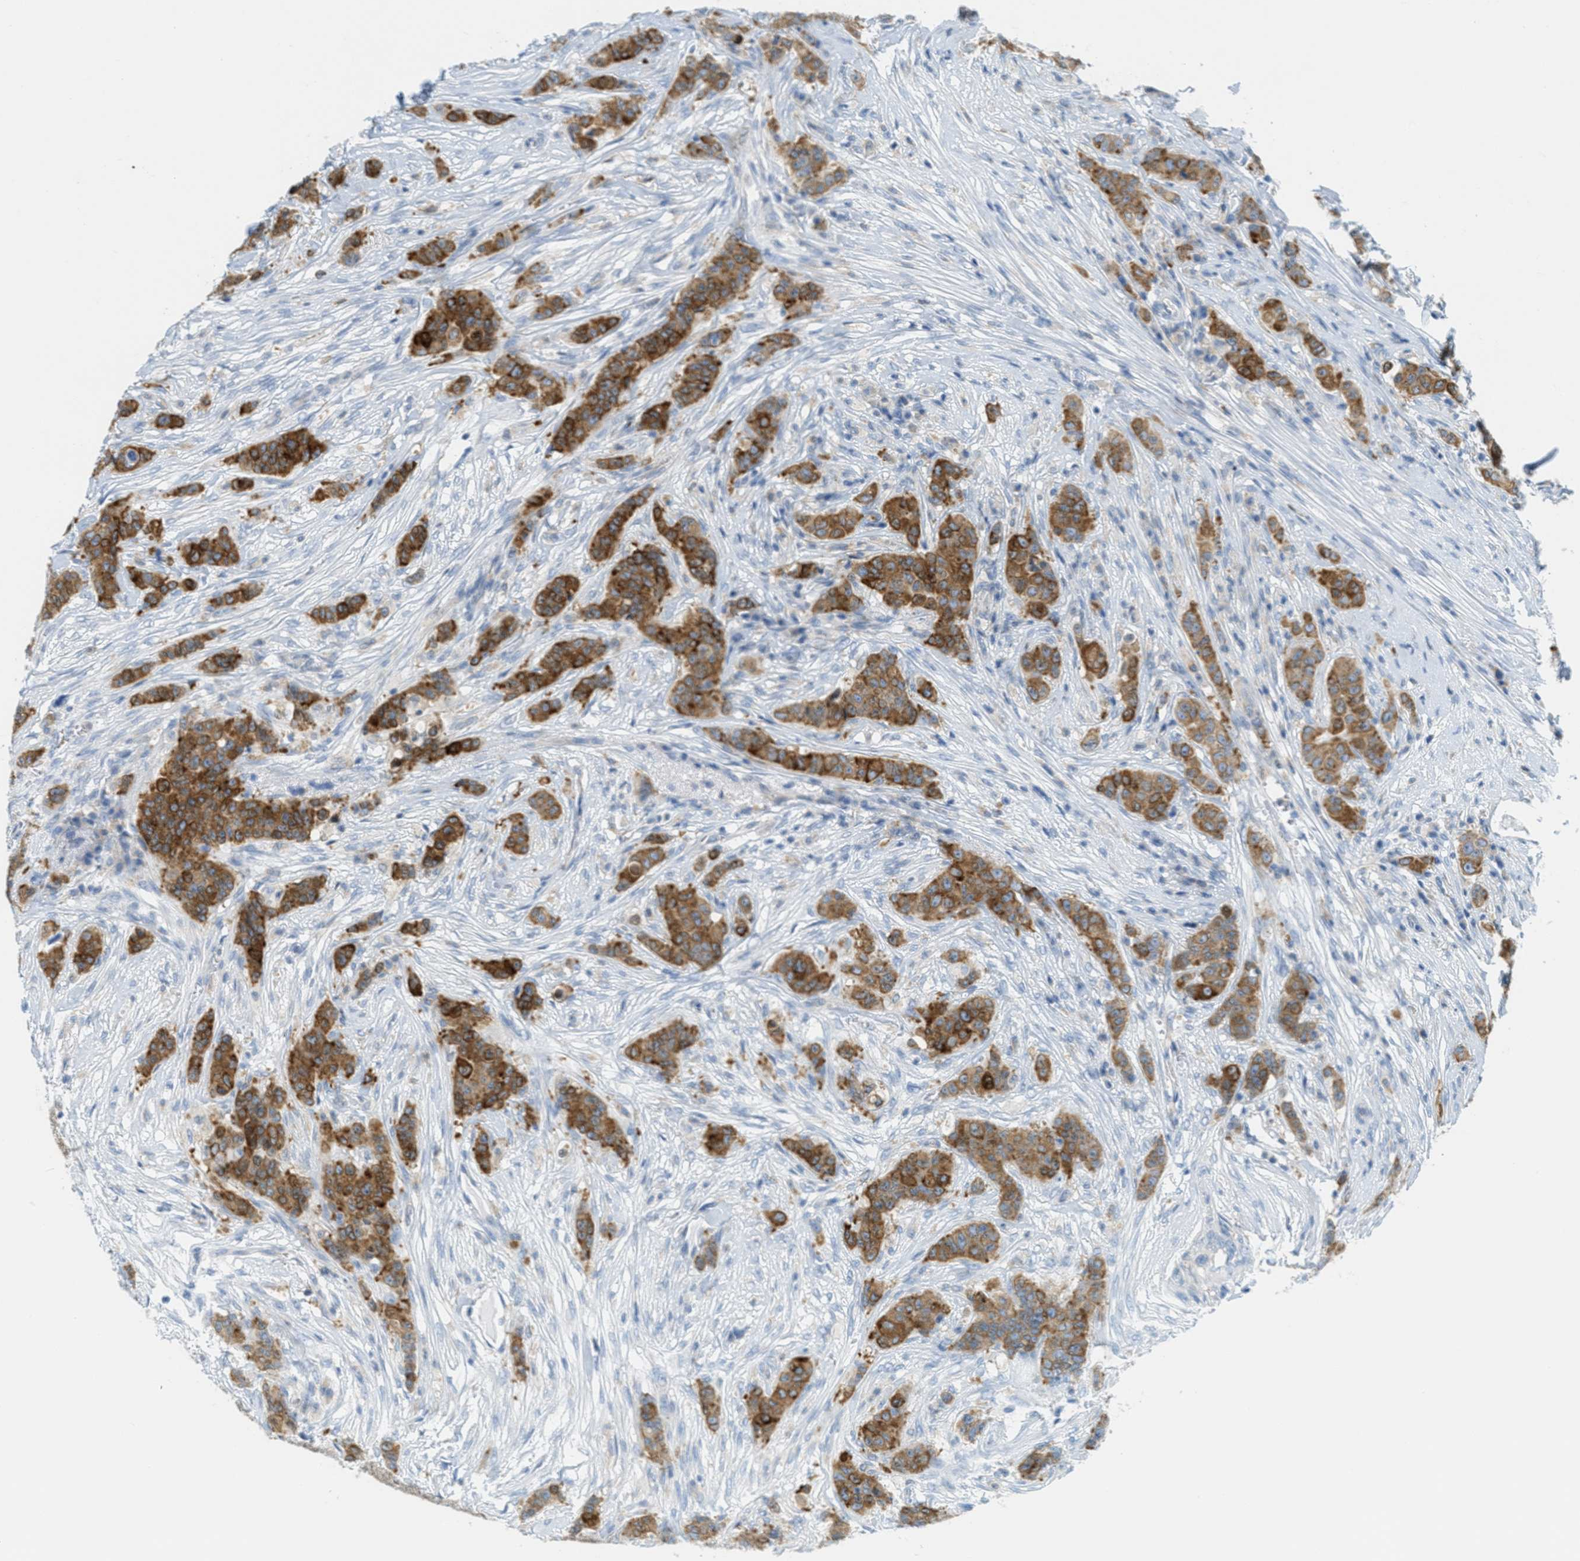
{"staining": {"intensity": "strong", "quantity": ">75%", "location": "cytoplasmic/membranous"}, "tissue": "breast cancer", "cell_type": "Tumor cells", "image_type": "cancer", "snomed": [{"axis": "morphology", "description": "Normal tissue, NOS"}, {"axis": "morphology", "description": "Duct carcinoma"}, {"axis": "topography", "description": "Breast"}], "caption": "Immunohistochemical staining of human breast invasive ductal carcinoma reveals high levels of strong cytoplasmic/membranous positivity in about >75% of tumor cells.", "gene": "TEX264", "patient": {"sex": "female", "age": 40}}